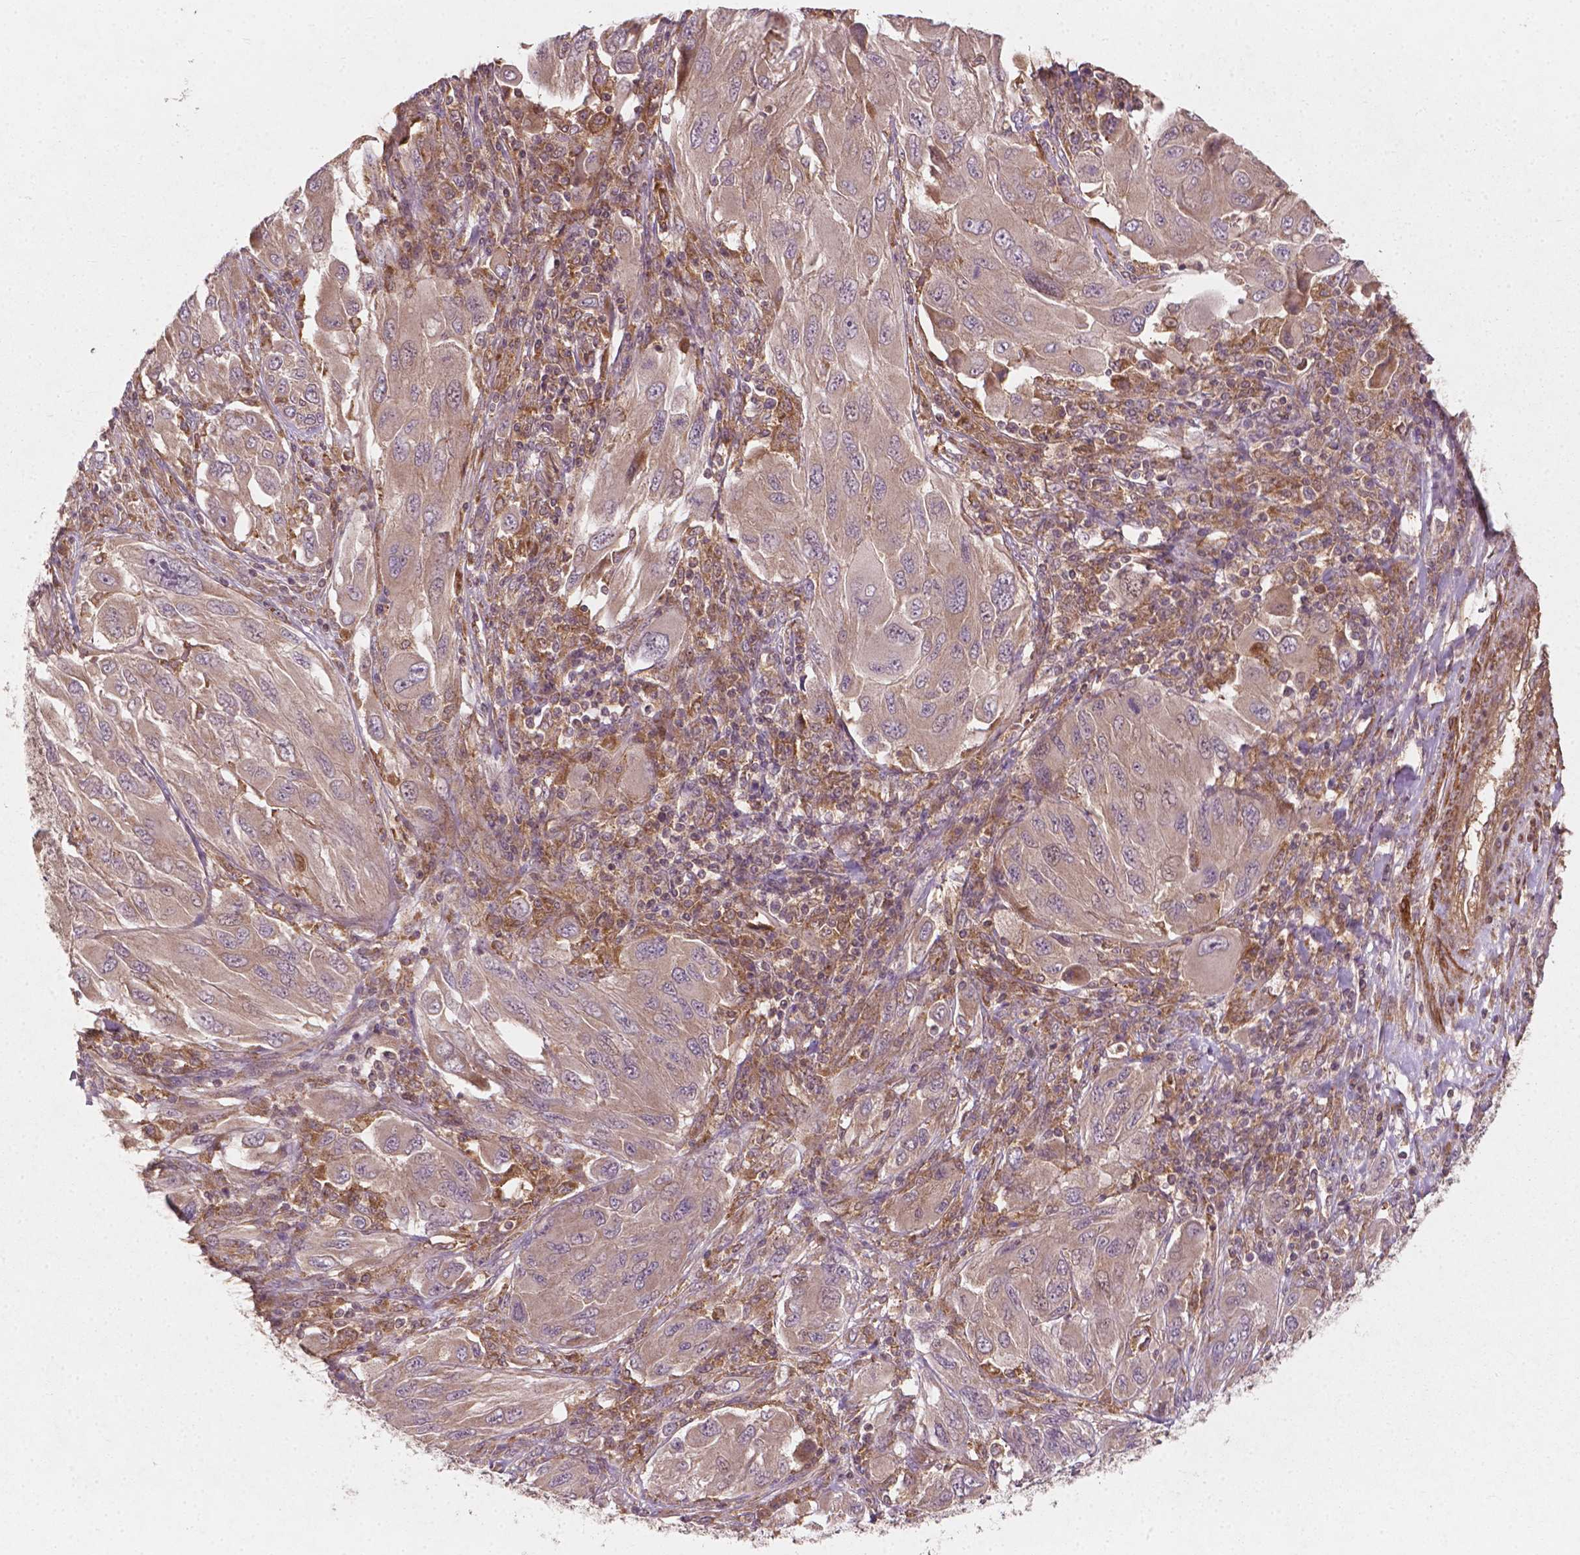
{"staining": {"intensity": "weak", "quantity": ">75%", "location": "cytoplasmic/membranous"}, "tissue": "melanoma", "cell_type": "Tumor cells", "image_type": "cancer", "snomed": [{"axis": "morphology", "description": "Malignant melanoma, NOS"}, {"axis": "topography", "description": "Skin"}], "caption": "Immunohistochemical staining of human melanoma reveals weak cytoplasmic/membranous protein positivity in about >75% of tumor cells.", "gene": "CYFIP2", "patient": {"sex": "female", "age": 91}}